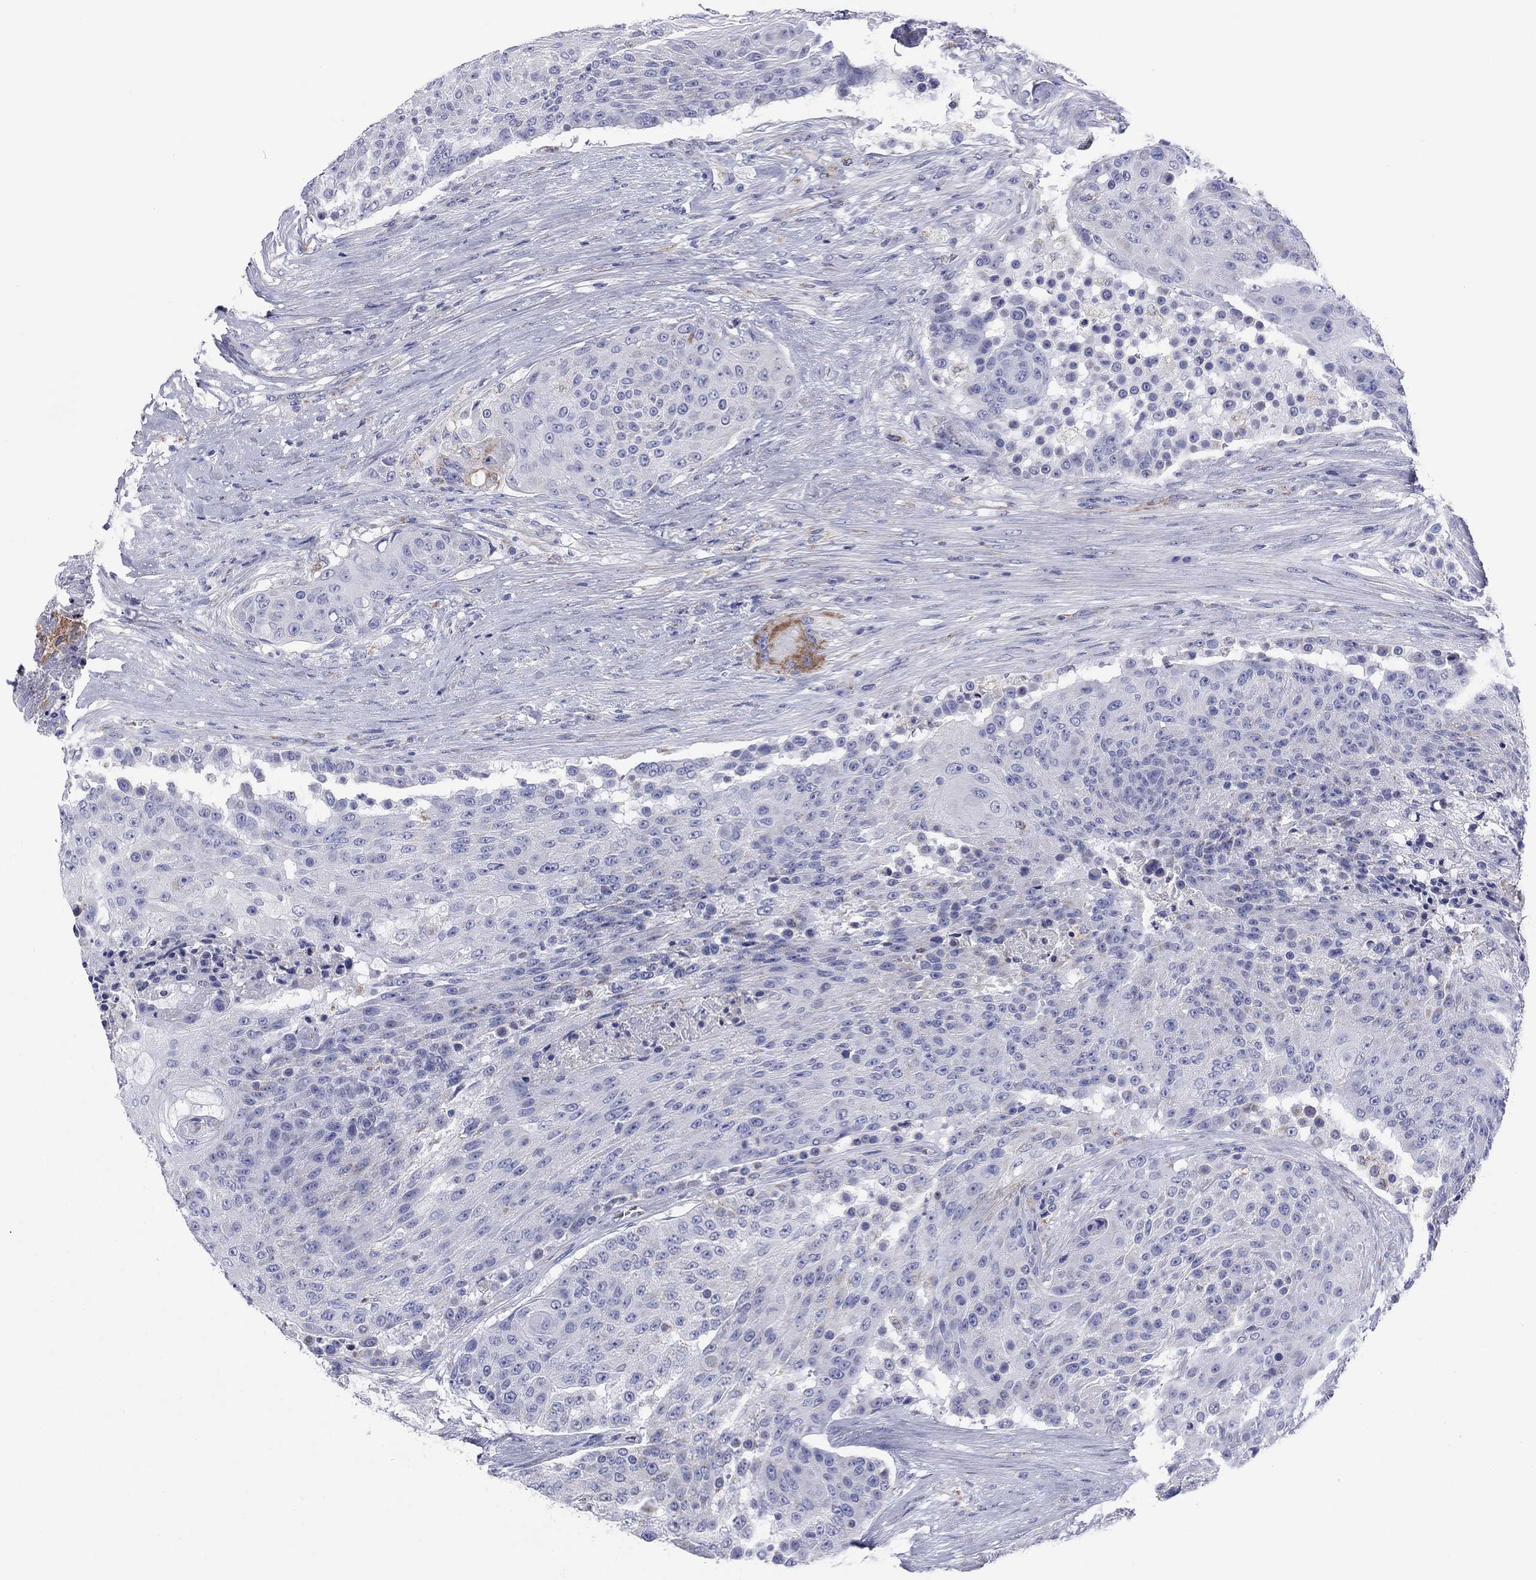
{"staining": {"intensity": "negative", "quantity": "none", "location": "none"}, "tissue": "urothelial cancer", "cell_type": "Tumor cells", "image_type": "cancer", "snomed": [{"axis": "morphology", "description": "Urothelial carcinoma, High grade"}, {"axis": "topography", "description": "Urinary bladder"}], "caption": "This photomicrograph is of urothelial cancer stained with immunohistochemistry (IHC) to label a protein in brown with the nuclei are counter-stained blue. There is no staining in tumor cells.", "gene": "MGST3", "patient": {"sex": "female", "age": 63}}